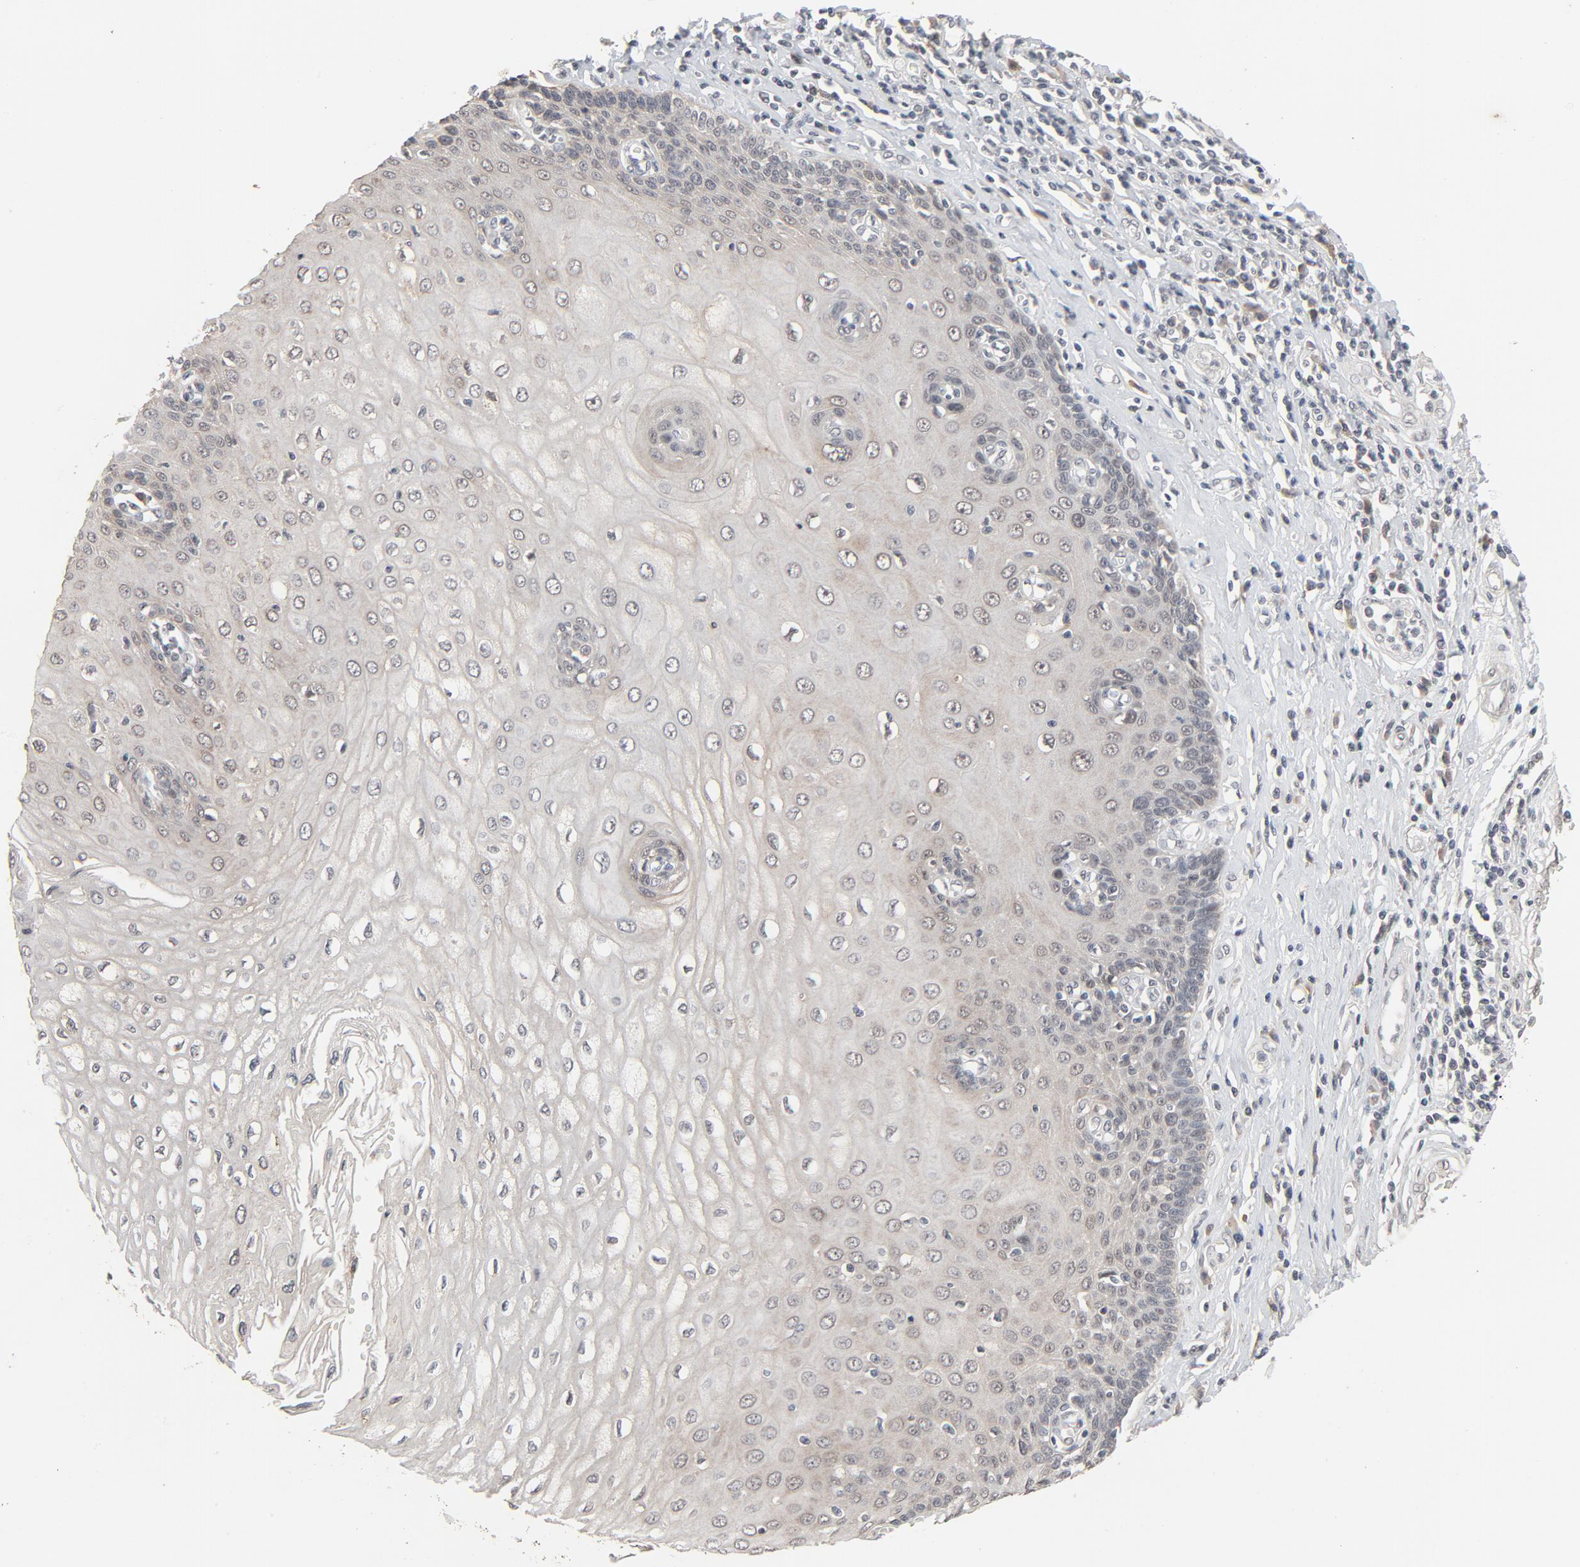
{"staining": {"intensity": "negative", "quantity": "none", "location": "none"}, "tissue": "esophagus", "cell_type": "Squamous epithelial cells", "image_type": "normal", "snomed": [{"axis": "morphology", "description": "Normal tissue, NOS"}, {"axis": "topography", "description": "Esophagus"}], "caption": "Protein analysis of unremarkable esophagus reveals no significant staining in squamous epithelial cells.", "gene": "MT3", "patient": {"sex": "male", "age": 62}}